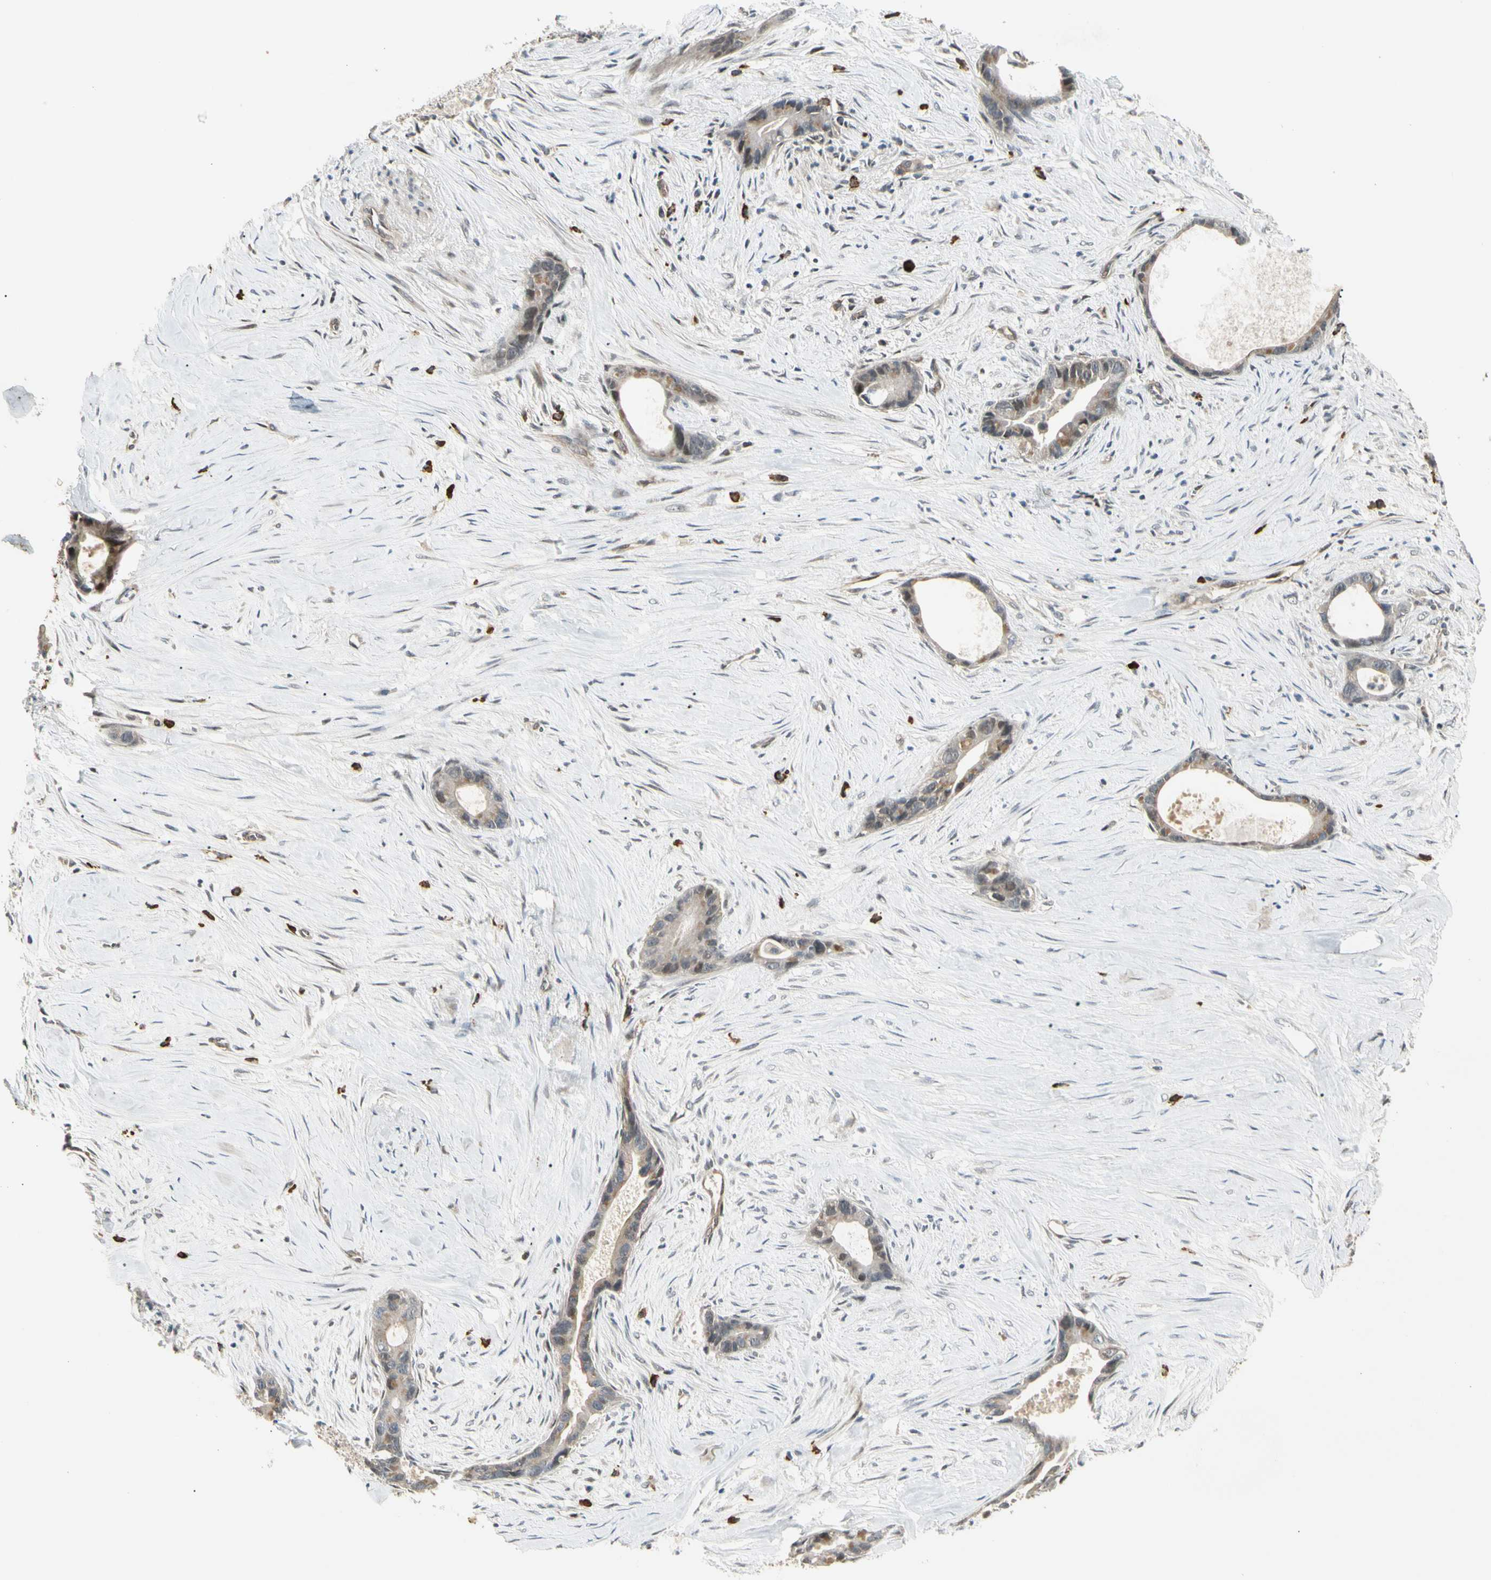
{"staining": {"intensity": "moderate", "quantity": "<25%", "location": "cytoplasmic/membranous"}, "tissue": "liver cancer", "cell_type": "Tumor cells", "image_type": "cancer", "snomed": [{"axis": "morphology", "description": "Cholangiocarcinoma"}, {"axis": "topography", "description": "Liver"}], "caption": "Protein staining reveals moderate cytoplasmic/membranous expression in about <25% of tumor cells in cholangiocarcinoma (liver).", "gene": "ATG4C", "patient": {"sex": "female", "age": 55}}